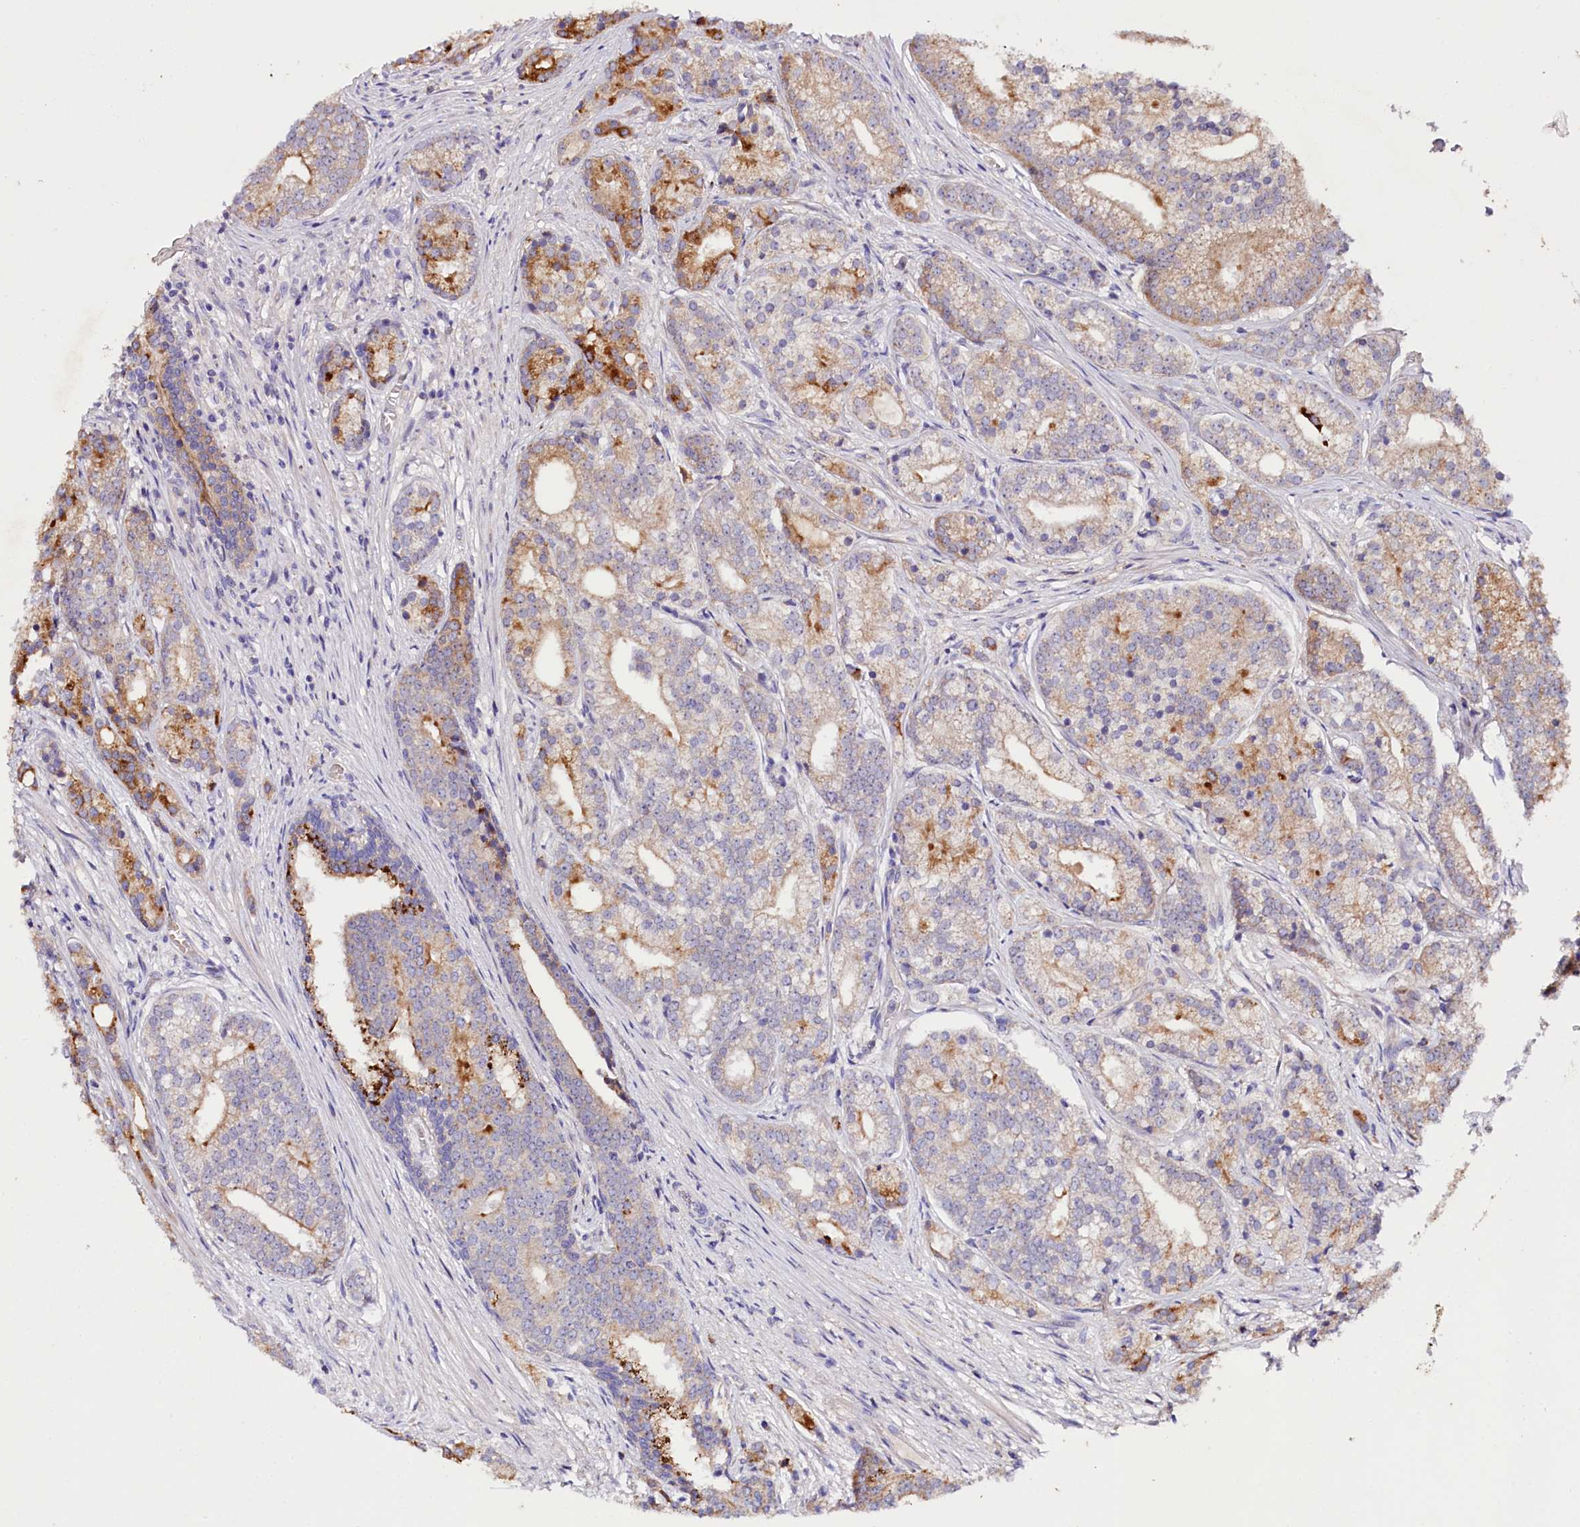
{"staining": {"intensity": "moderate", "quantity": "<25%", "location": "cytoplasmic/membranous"}, "tissue": "prostate cancer", "cell_type": "Tumor cells", "image_type": "cancer", "snomed": [{"axis": "morphology", "description": "Adenocarcinoma, Low grade"}, {"axis": "topography", "description": "Prostate"}], "caption": "Immunohistochemical staining of prostate cancer demonstrates moderate cytoplasmic/membranous protein staining in approximately <25% of tumor cells.", "gene": "ZNF45", "patient": {"sex": "male", "age": 71}}